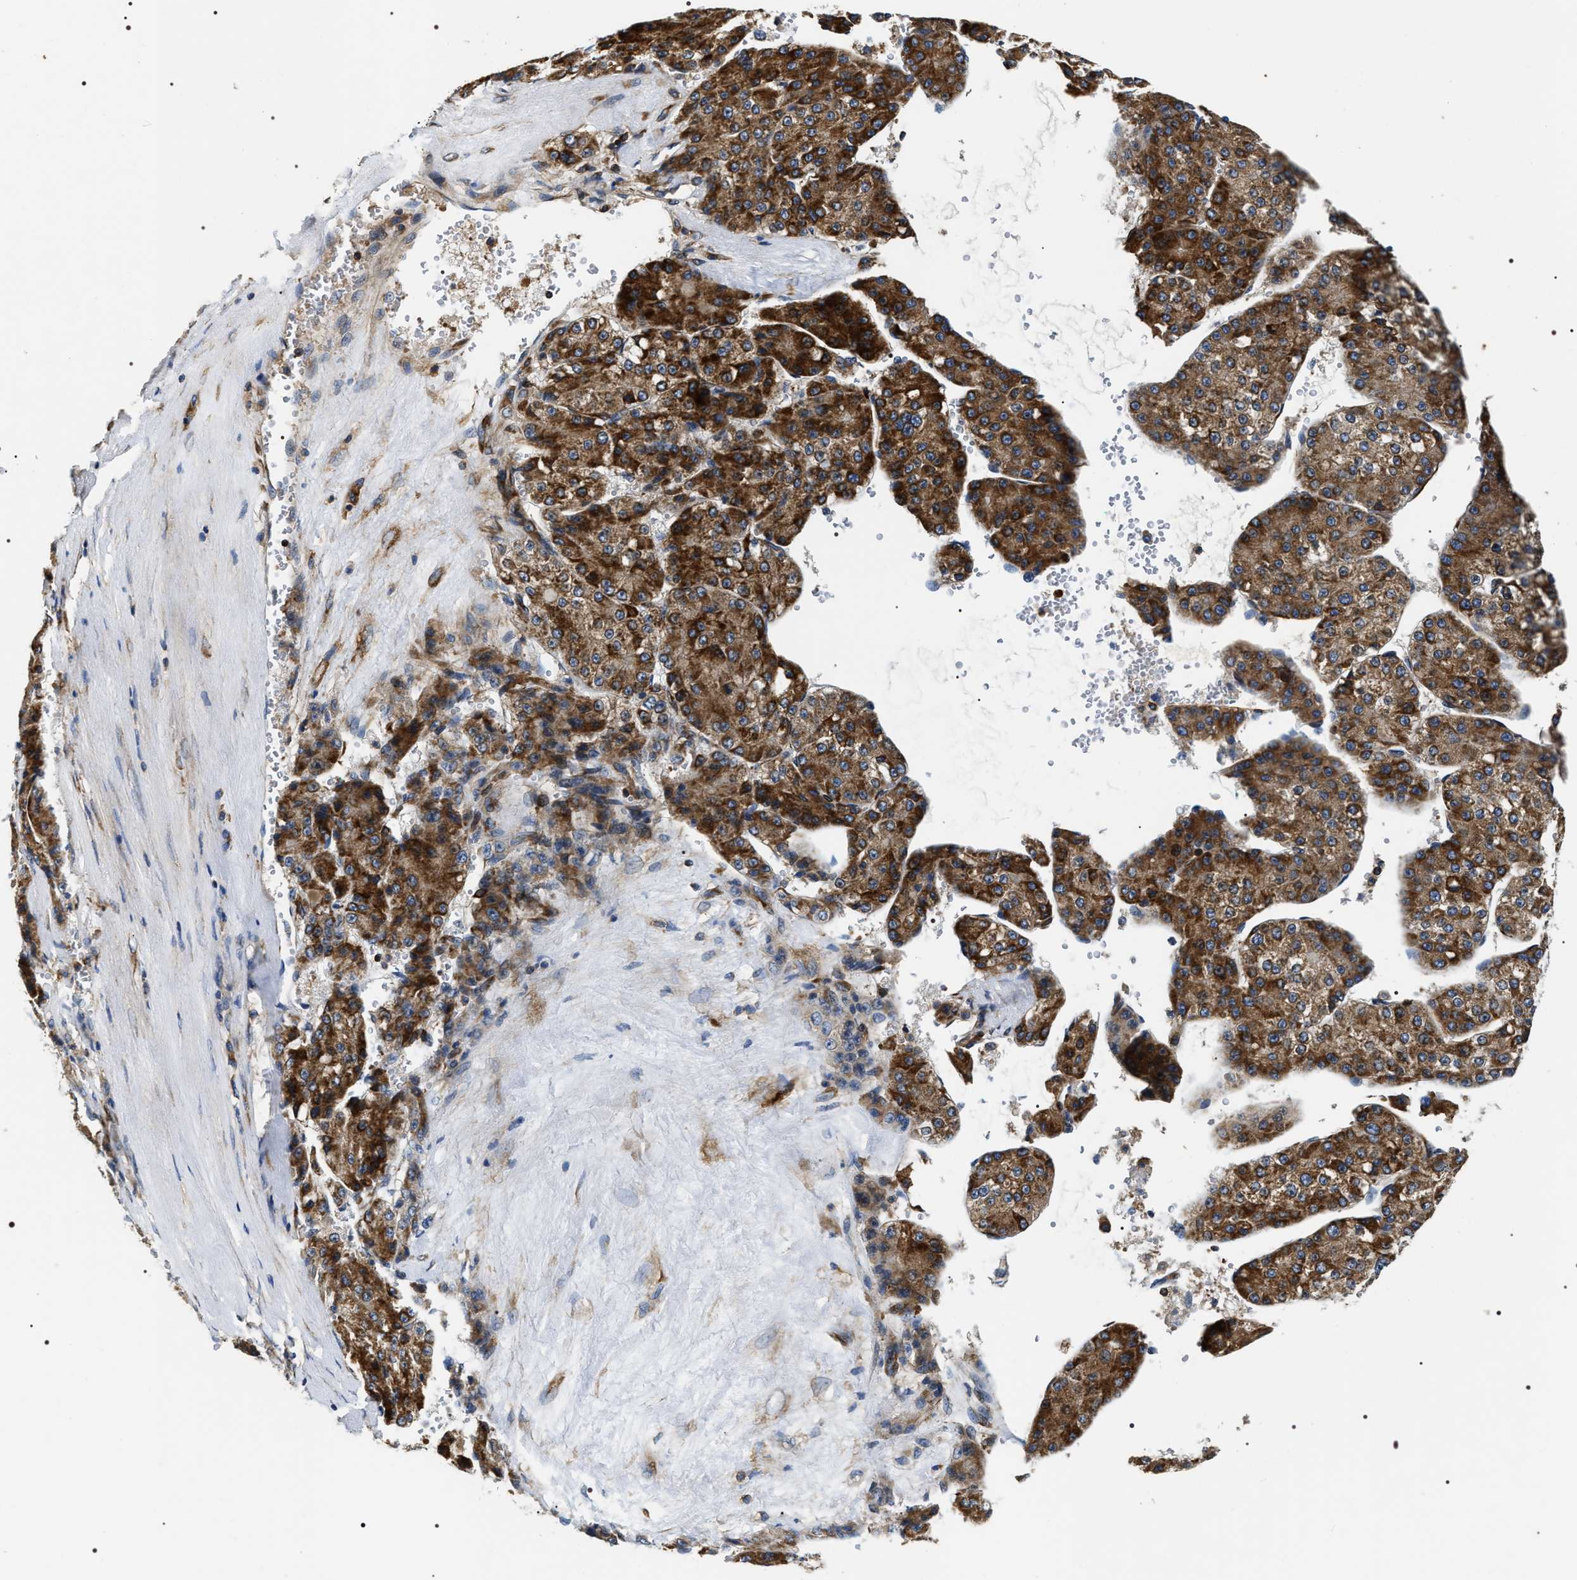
{"staining": {"intensity": "moderate", "quantity": ">75%", "location": "cytoplasmic/membranous"}, "tissue": "liver cancer", "cell_type": "Tumor cells", "image_type": "cancer", "snomed": [{"axis": "morphology", "description": "Carcinoma, Hepatocellular, NOS"}, {"axis": "topography", "description": "Liver"}], "caption": "This is a histology image of IHC staining of liver cancer (hepatocellular carcinoma), which shows moderate staining in the cytoplasmic/membranous of tumor cells.", "gene": "ZC3HAV1L", "patient": {"sex": "female", "age": 73}}